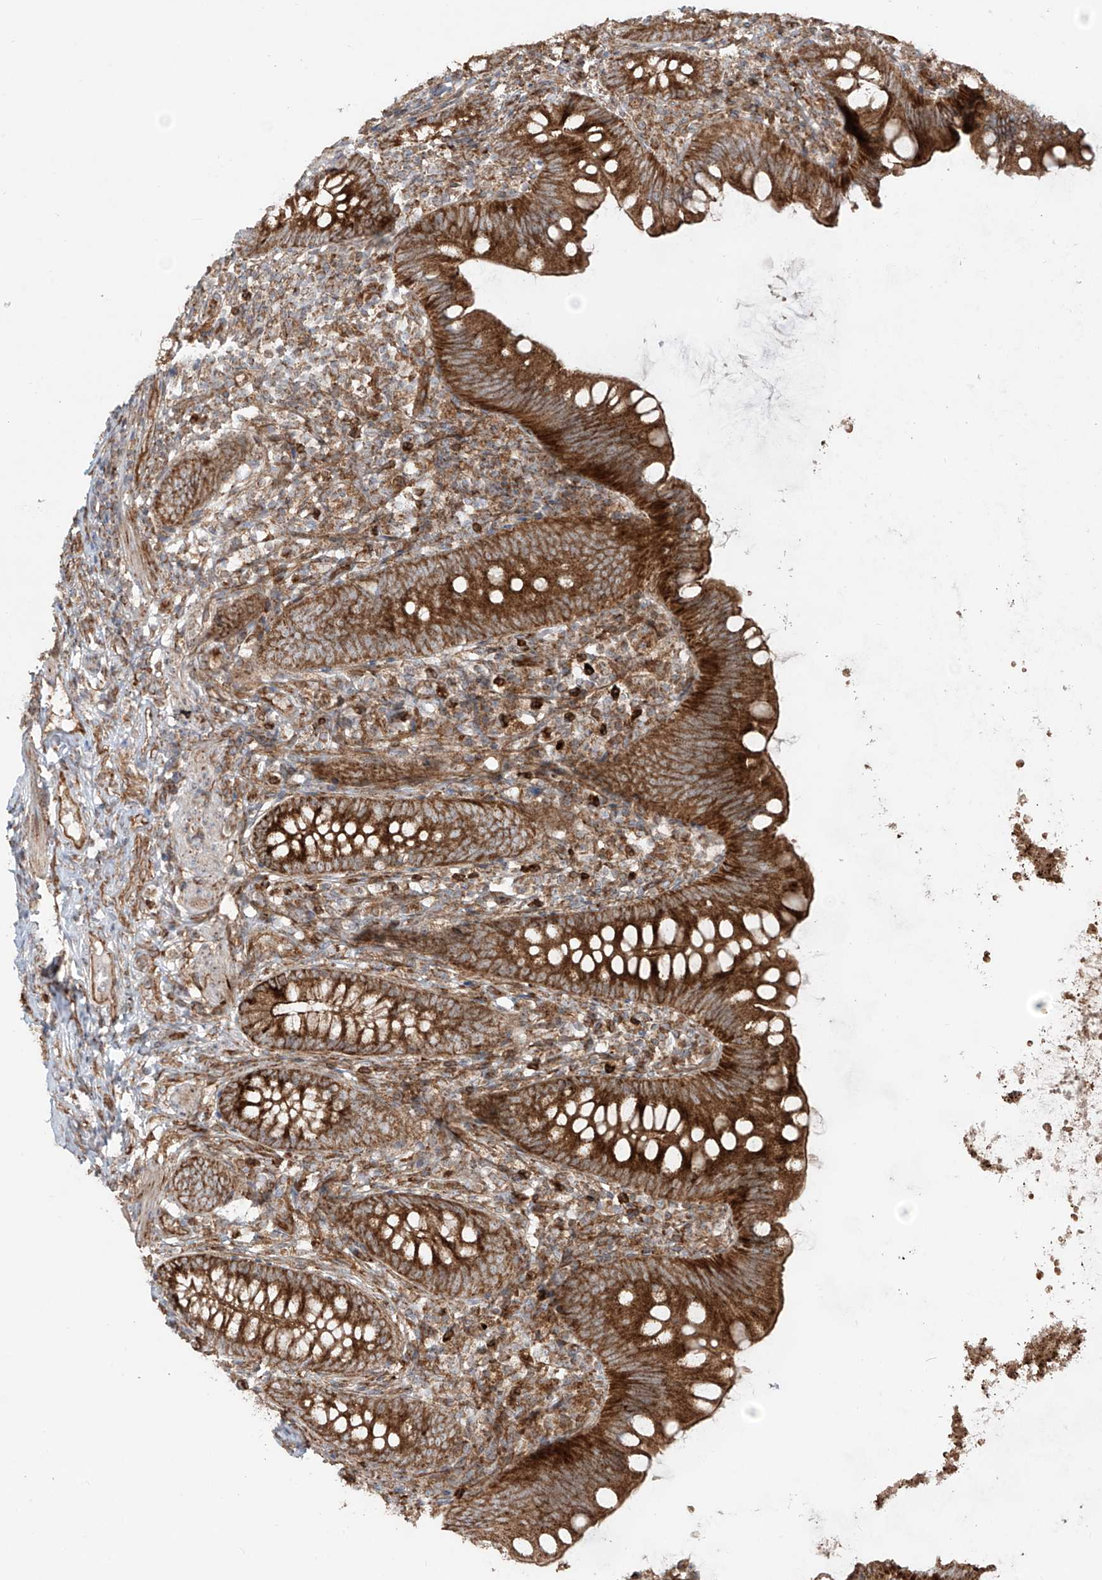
{"staining": {"intensity": "strong", "quantity": ">75%", "location": "cytoplasmic/membranous"}, "tissue": "appendix", "cell_type": "Glandular cells", "image_type": "normal", "snomed": [{"axis": "morphology", "description": "Normal tissue, NOS"}, {"axis": "topography", "description": "Appendix"}], "caption": "Approximately >75% of glandular cells in unremarkable human appendix demonstrate strong cytoplasmic/membranous protein staining as visualized by brown immunohistochemical staining.", "gene": "EIF5B", "patient": {"sex": "female", "age": 62}}